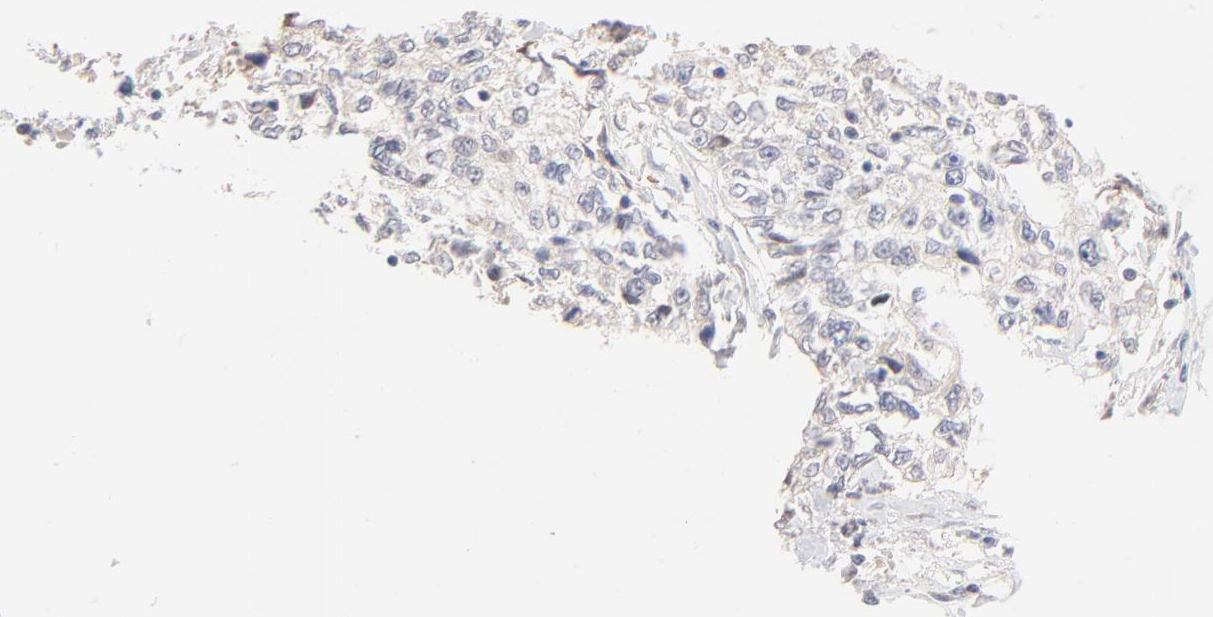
{"staining": {"intensity": "negative", "quantity": "none", "location": "none"}, "tissue": "cervical cancer", "cell_type": "Tumor cells", "image_type": "cancer", "snomed": [{"axis": "morphology", "description": "Normal tissue, NOS"}, {"axis": "morphology", "description": "Squamous cell carcinoma, NOS"}, {"axis": "topography", "description": "Cervix"}], "caption": "DAB immunohistochemical staining of cervical cancer (squamous cell carcinoma) displays no significant staining in tumor cells.", "gene": "SPTB", "patient": {"sex": "female", "age": 45}}